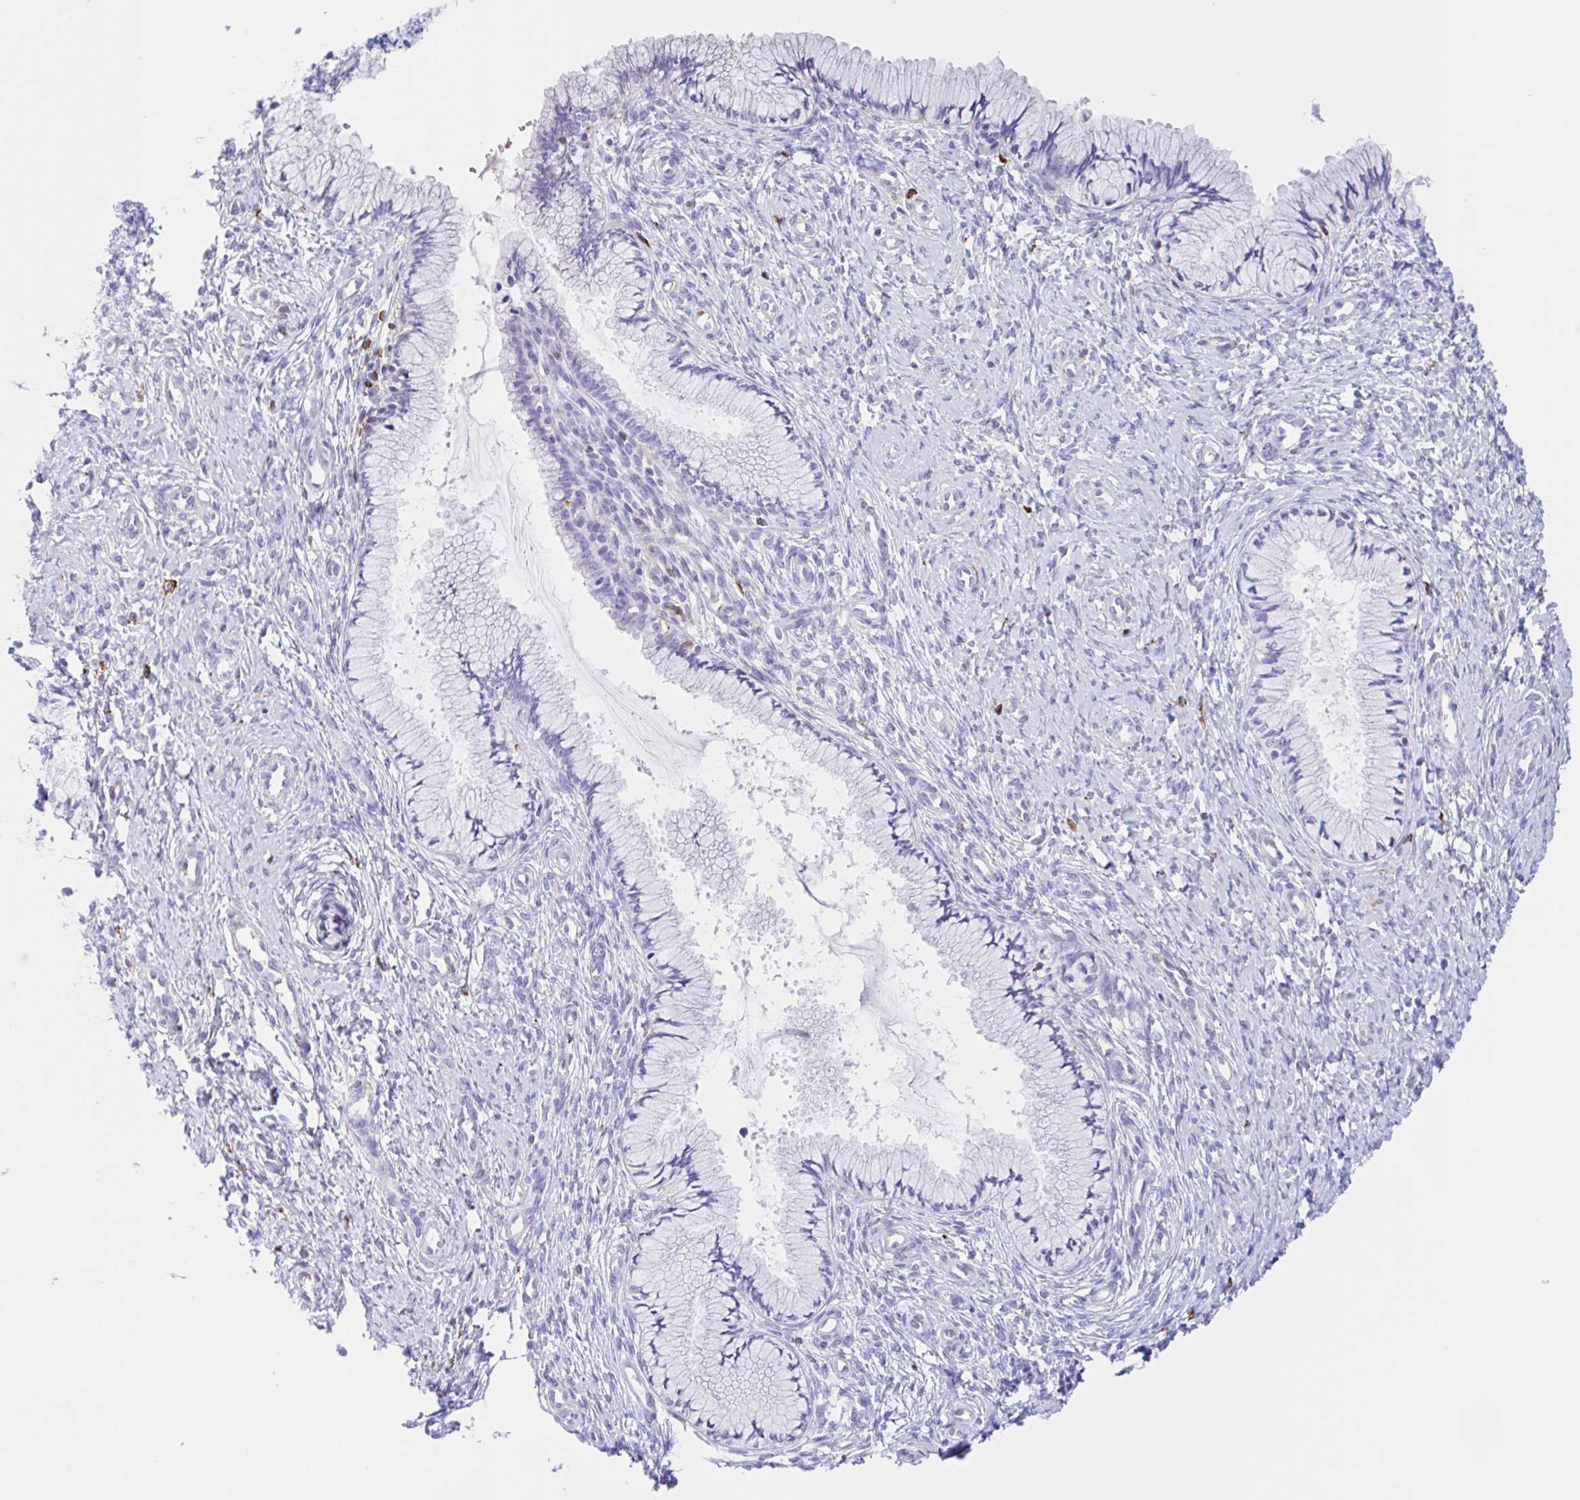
{"staining": {"intensity": "negative", "quantity": "none", "location": "none"}, "tissue": "cervix", "cell_type": "Glandular cells", "image_type": "normal", "snomed": [{"axis": "morphology", "description": "Normal tissue, NOS"}, {"axis": "topography", "description": "Cervix"}], "caption": "Image shows no protein expression in glandular cells of normal cervix. (DAB (3,3'-diaminobenzidine) IHC with hematoxylin counter stain).", "gene": "ANKRD9", "patient": {"sex": "female", "age": 37}}